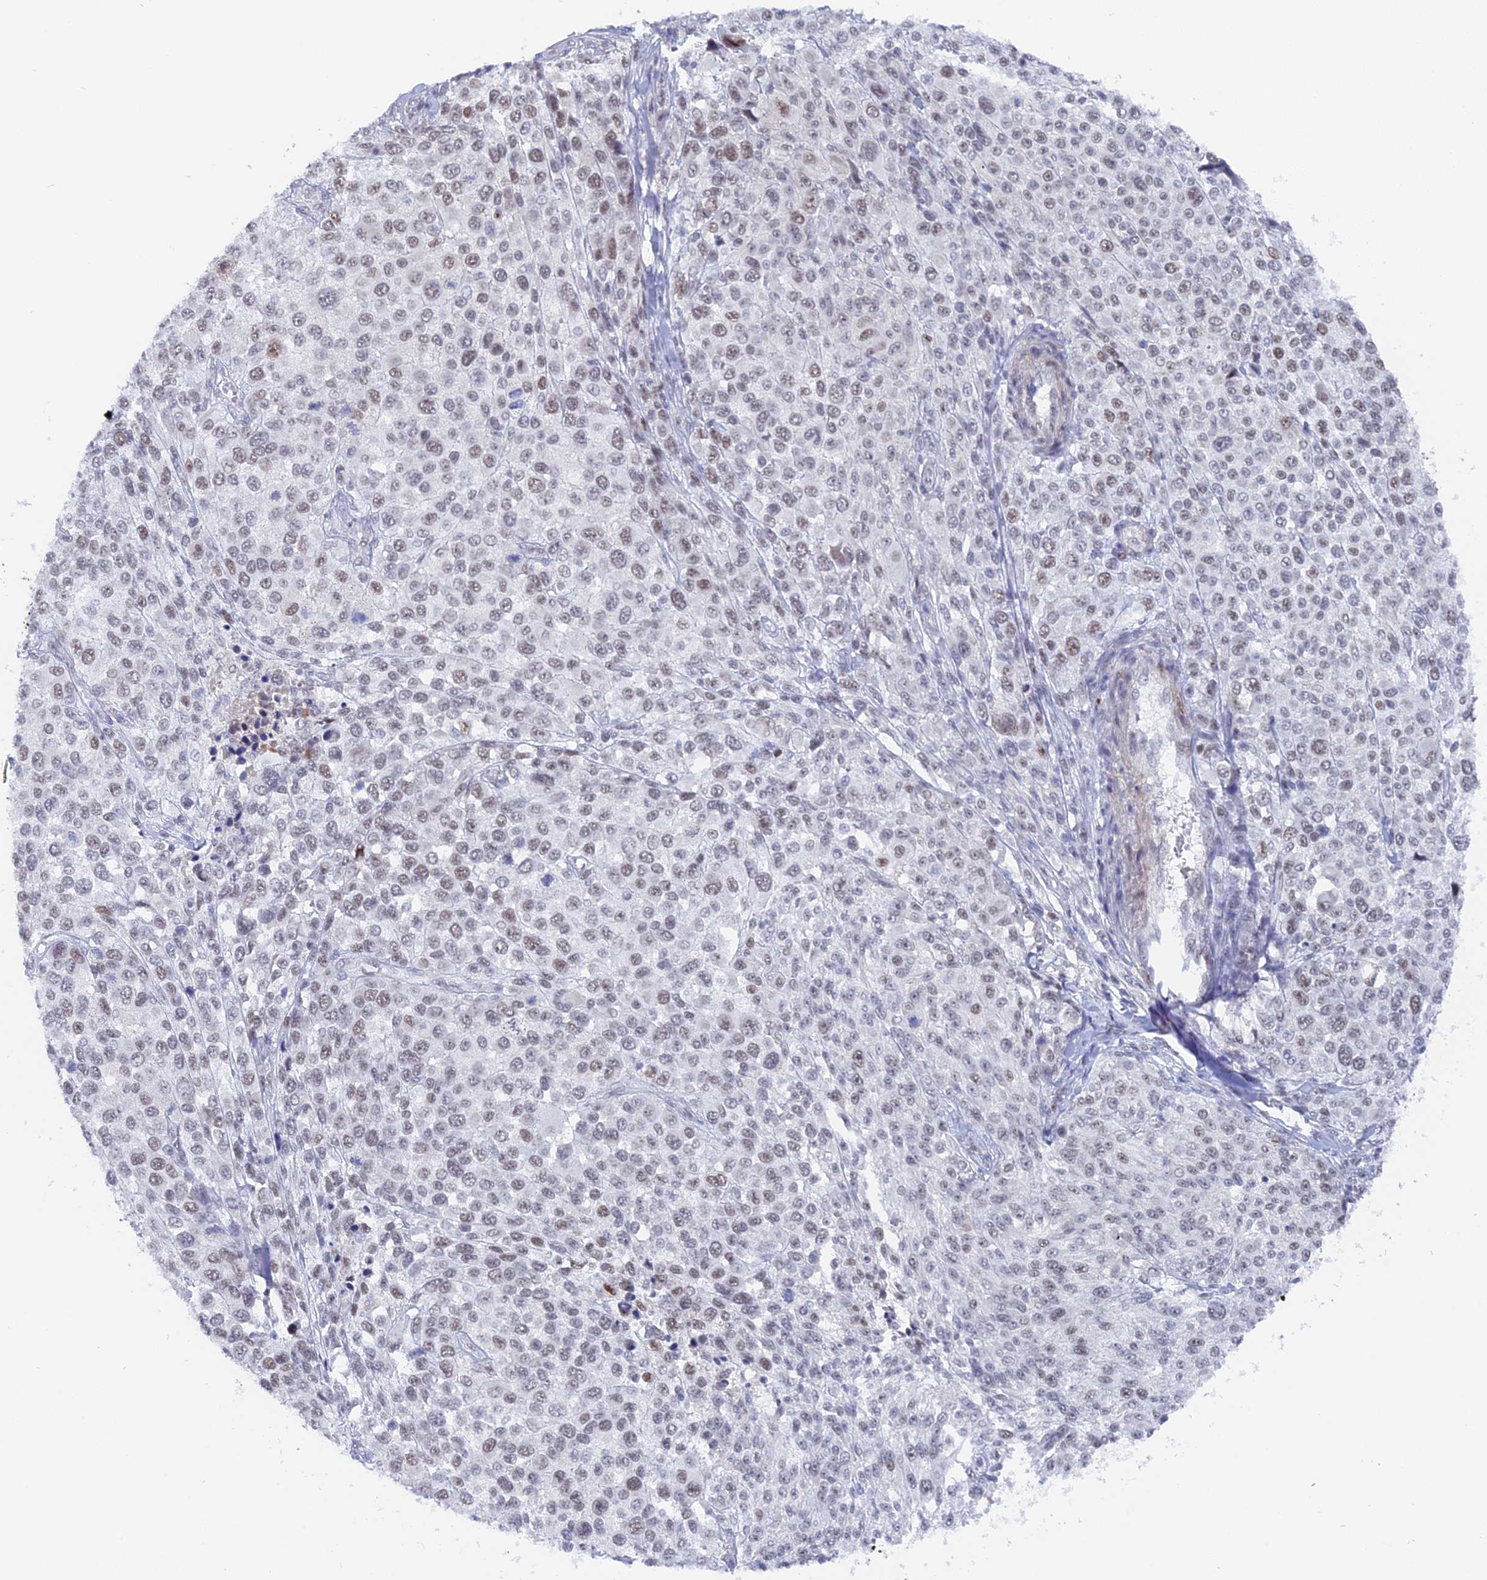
{"staining": {"intensity": "moderate", "quantity": "25%-75%", "location": "nuclear"}, "tissue": "melanoma", "cell_type": "Tumor cells", "image_type": "cancer", "snomed": [{"axis": "morphology", "description": "Malignant melanoma, NOS"}, {"axis": "topography", "description": "Skin of trunk"}], "caption": "Malignant melanoma stained with a protein marker displays moderate staining in tumor cells.", "gene": "BRD2", "patient": {"sex": "male", "age": 71}}